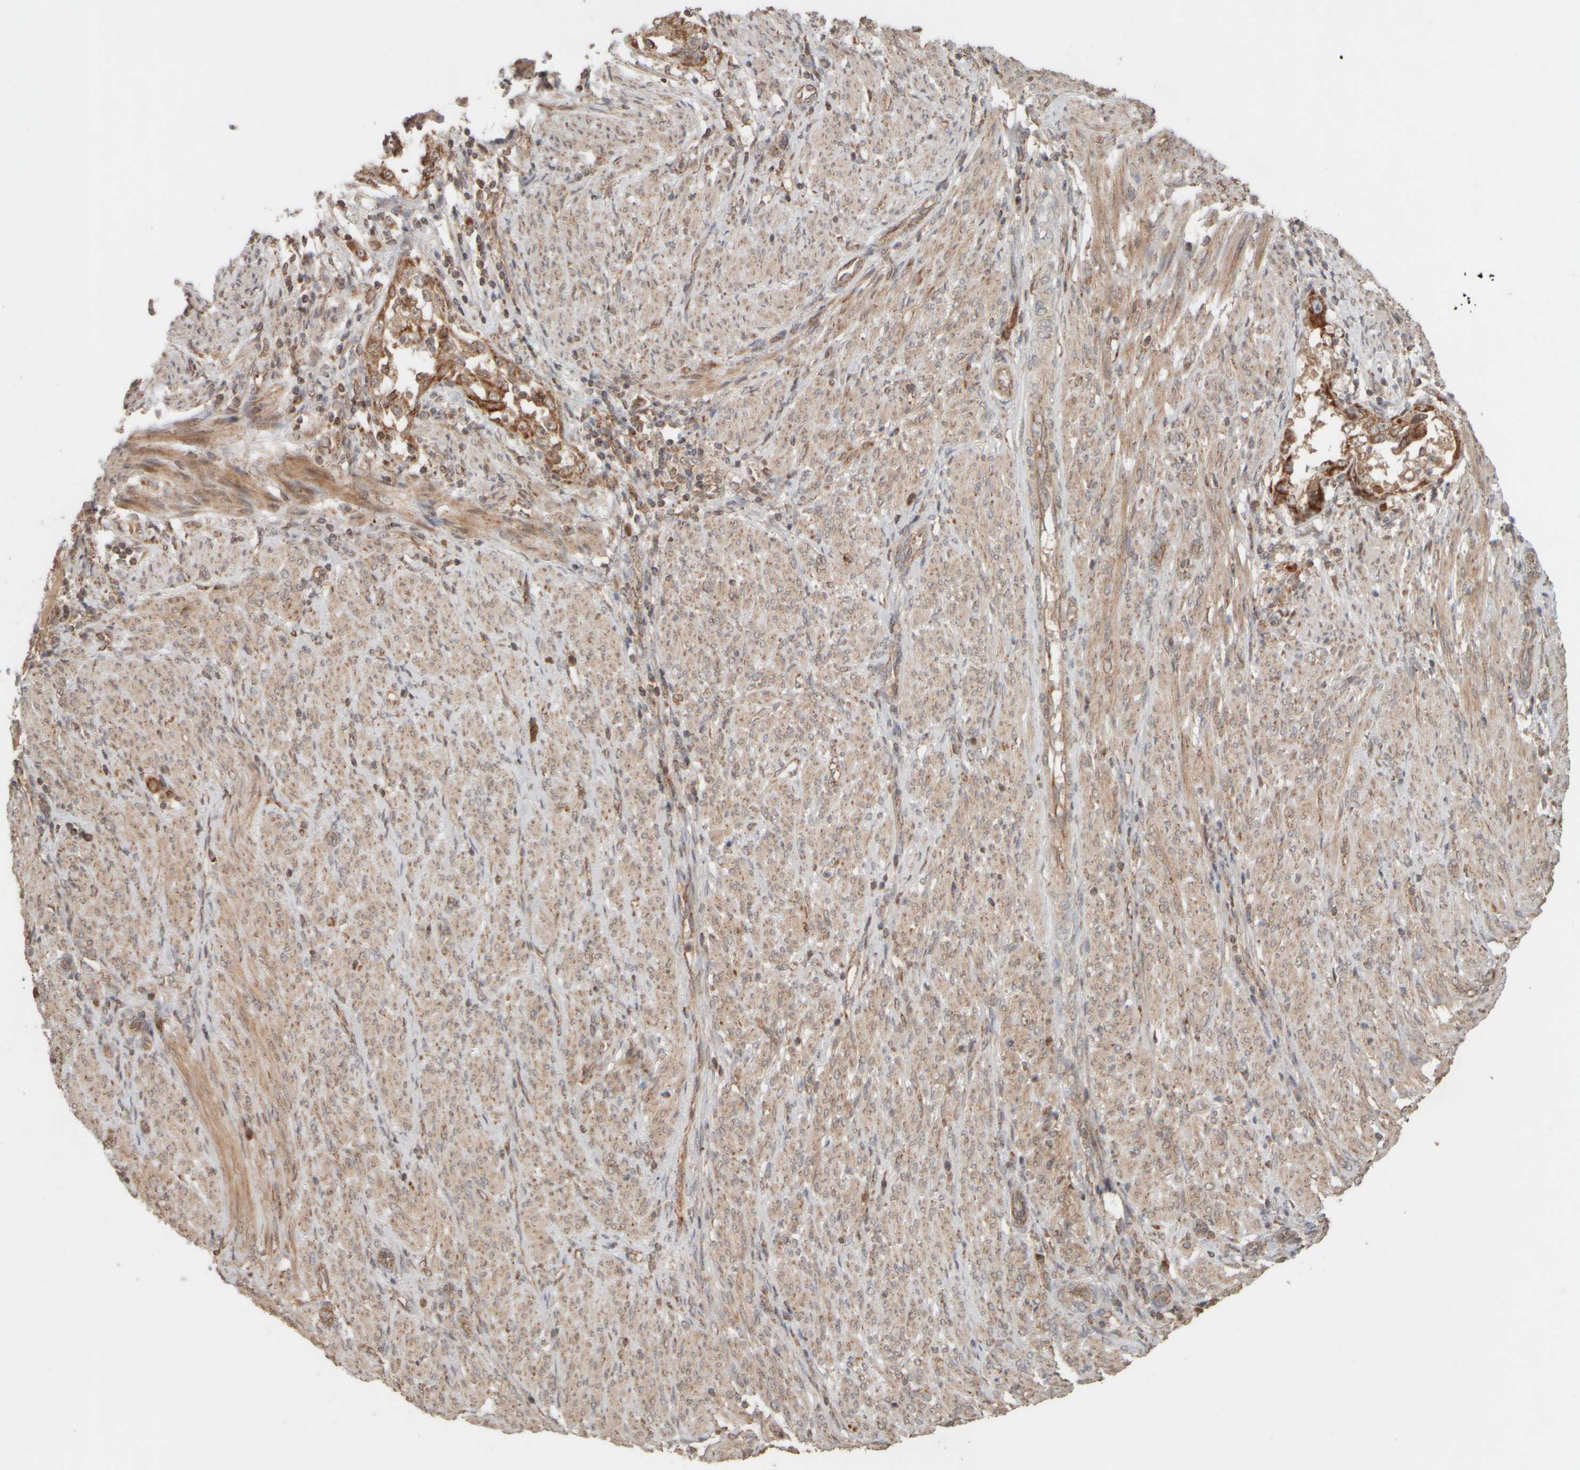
{"staining": {"intensity": "strong", "quantity": ">75%", "location": "cytoplasmic/membranous"}, "tissue": "endometrial cancer", "cell_type": "Tumor cells", "image_type": "cancer", "snomed": [{"axis": "morphology", "description": "Adenocarcinoma, NOS"}, {"axis": "topography", "description": "Endometrium"}], "caption": "Protein staining of endometrial cancer tissue exhibits strong cytoplasmic/membranous staining in approximately >75% of tumor cells.", "gene": "EIF2B3", "patient": {"sex": "female", "age": 85}}